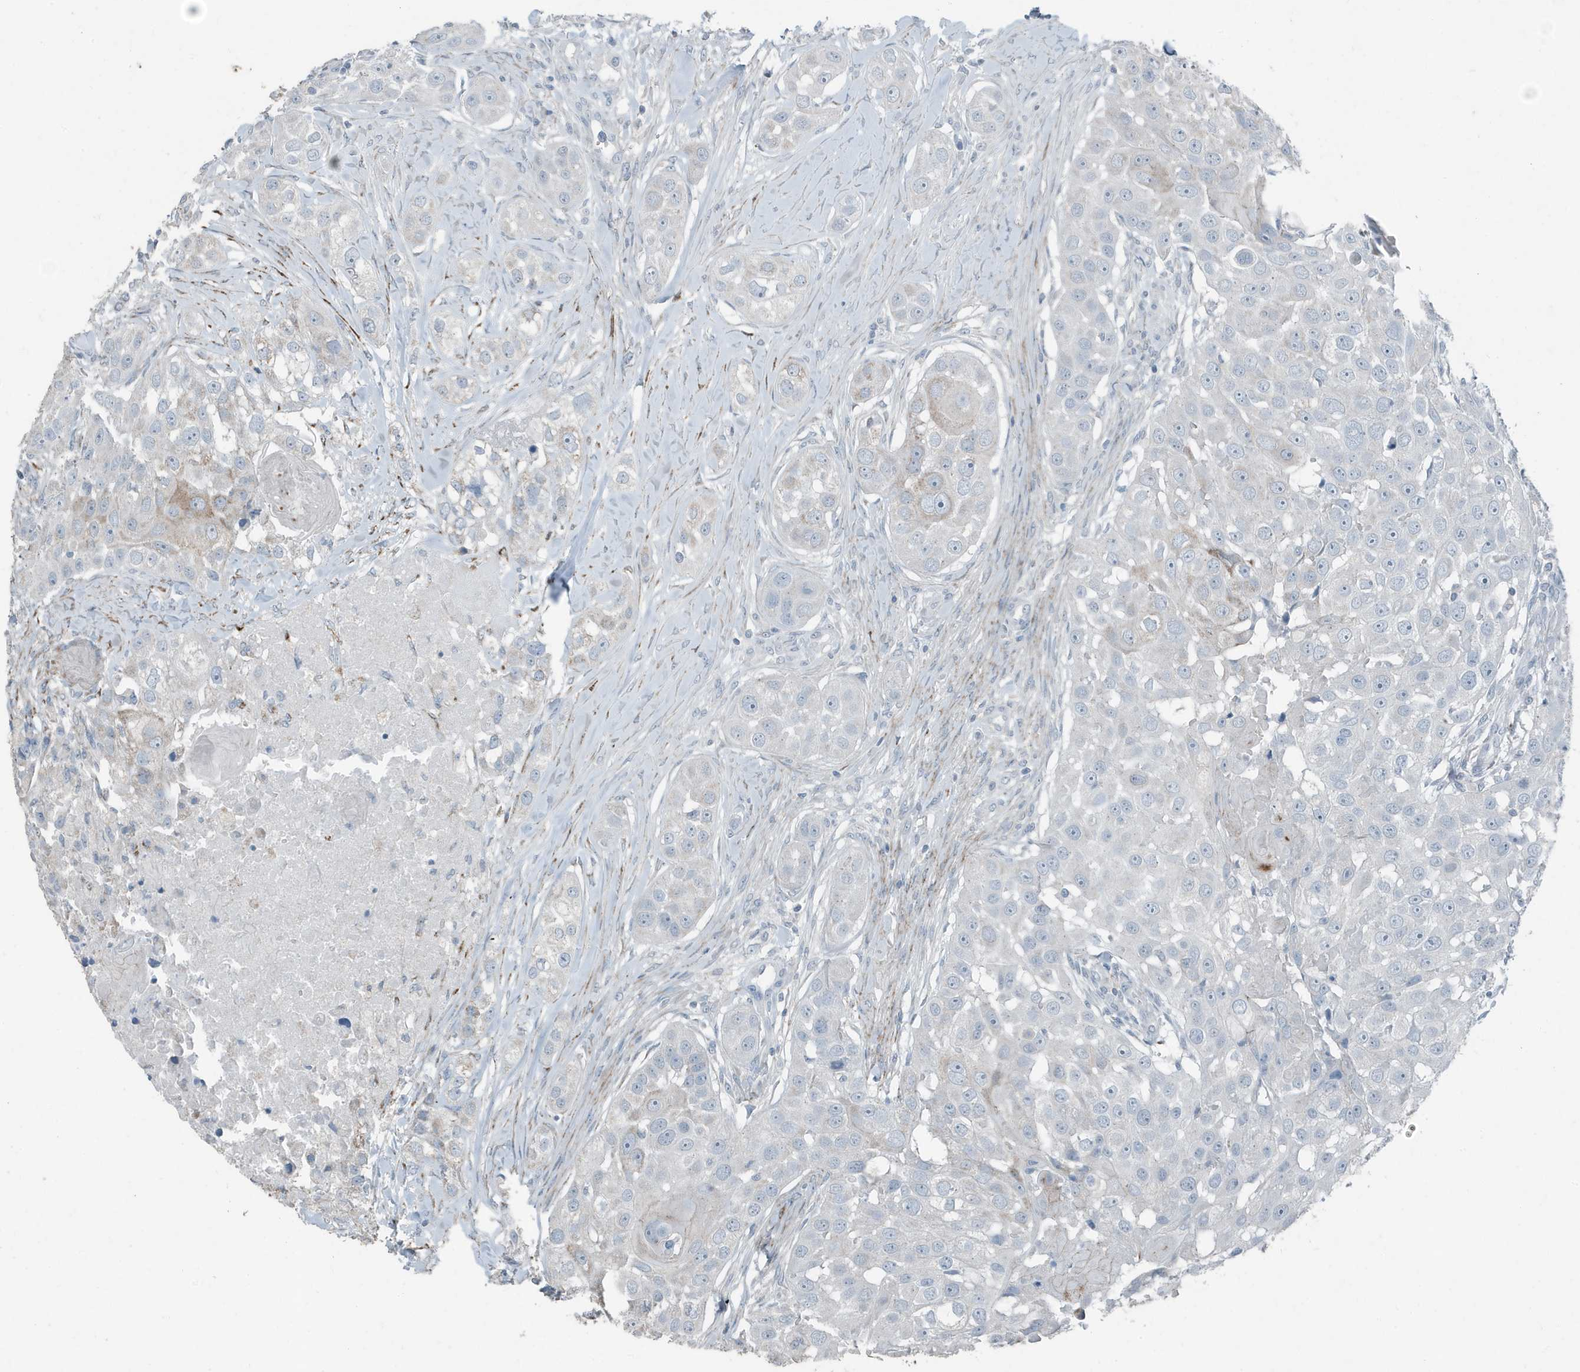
{"staining": {"intensity": "weak", "quantity": "<25%", "location": "cytoplasmic/membranous"}, "tissue": "head and neck cancer", "cell_type": "Tumor cells", "image_type": "cancer", "snomed": [{"axis": "morphology", "description": "Normal tissue, NOS"}, {"axis": "morphology", "description": "Squamous cell carcinoma, NOS"}, {"axis": "topography", "description": "Skeletal muscle"}, {"axis": "topography", "description": "Head-Neck"}], "caption": "IHC image of squamous cell carcinoma (head and neck) stained for a protein (brown), which exhibits no positivity in tumor cells.", "gene": "FAM162A", "patient": {"sex": "male", "age": 51}}